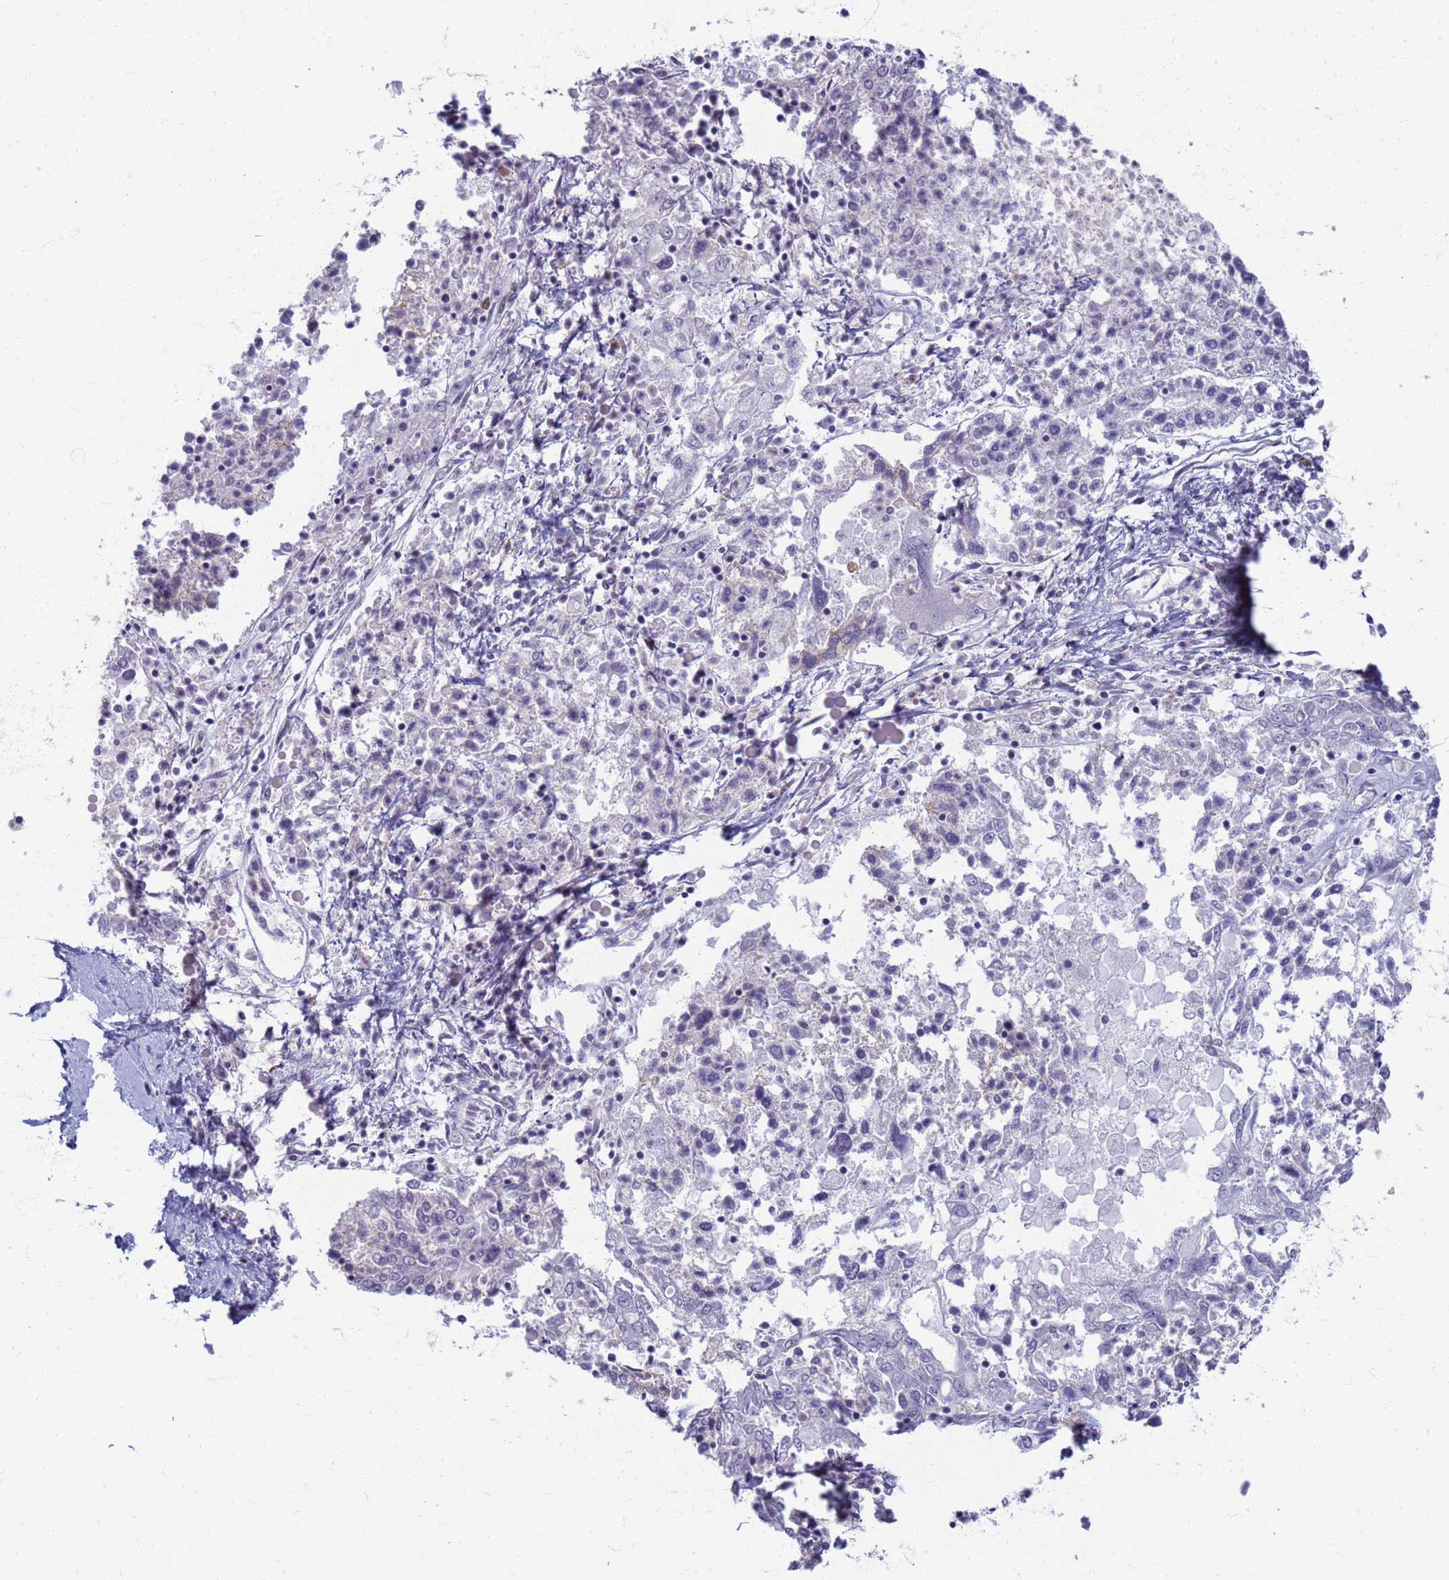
{"staining": {"intensity": "negative", "quantity": "none", "location": "none"}, "tissue": "ovarian cancer", "cell_type": "Tumor cells", "image_type": "cancer", "snomed": [{"axis": "morphology", "description": "Carcinoma, endometroid"}, {"axis": "topography", "description": "Ovary"}], "caption": "Tumor cells show no significant staining in endometroid carcinoma (ovarian).", "gene": "CLCA2", "patient": {"sex": "female", "age": 62}}